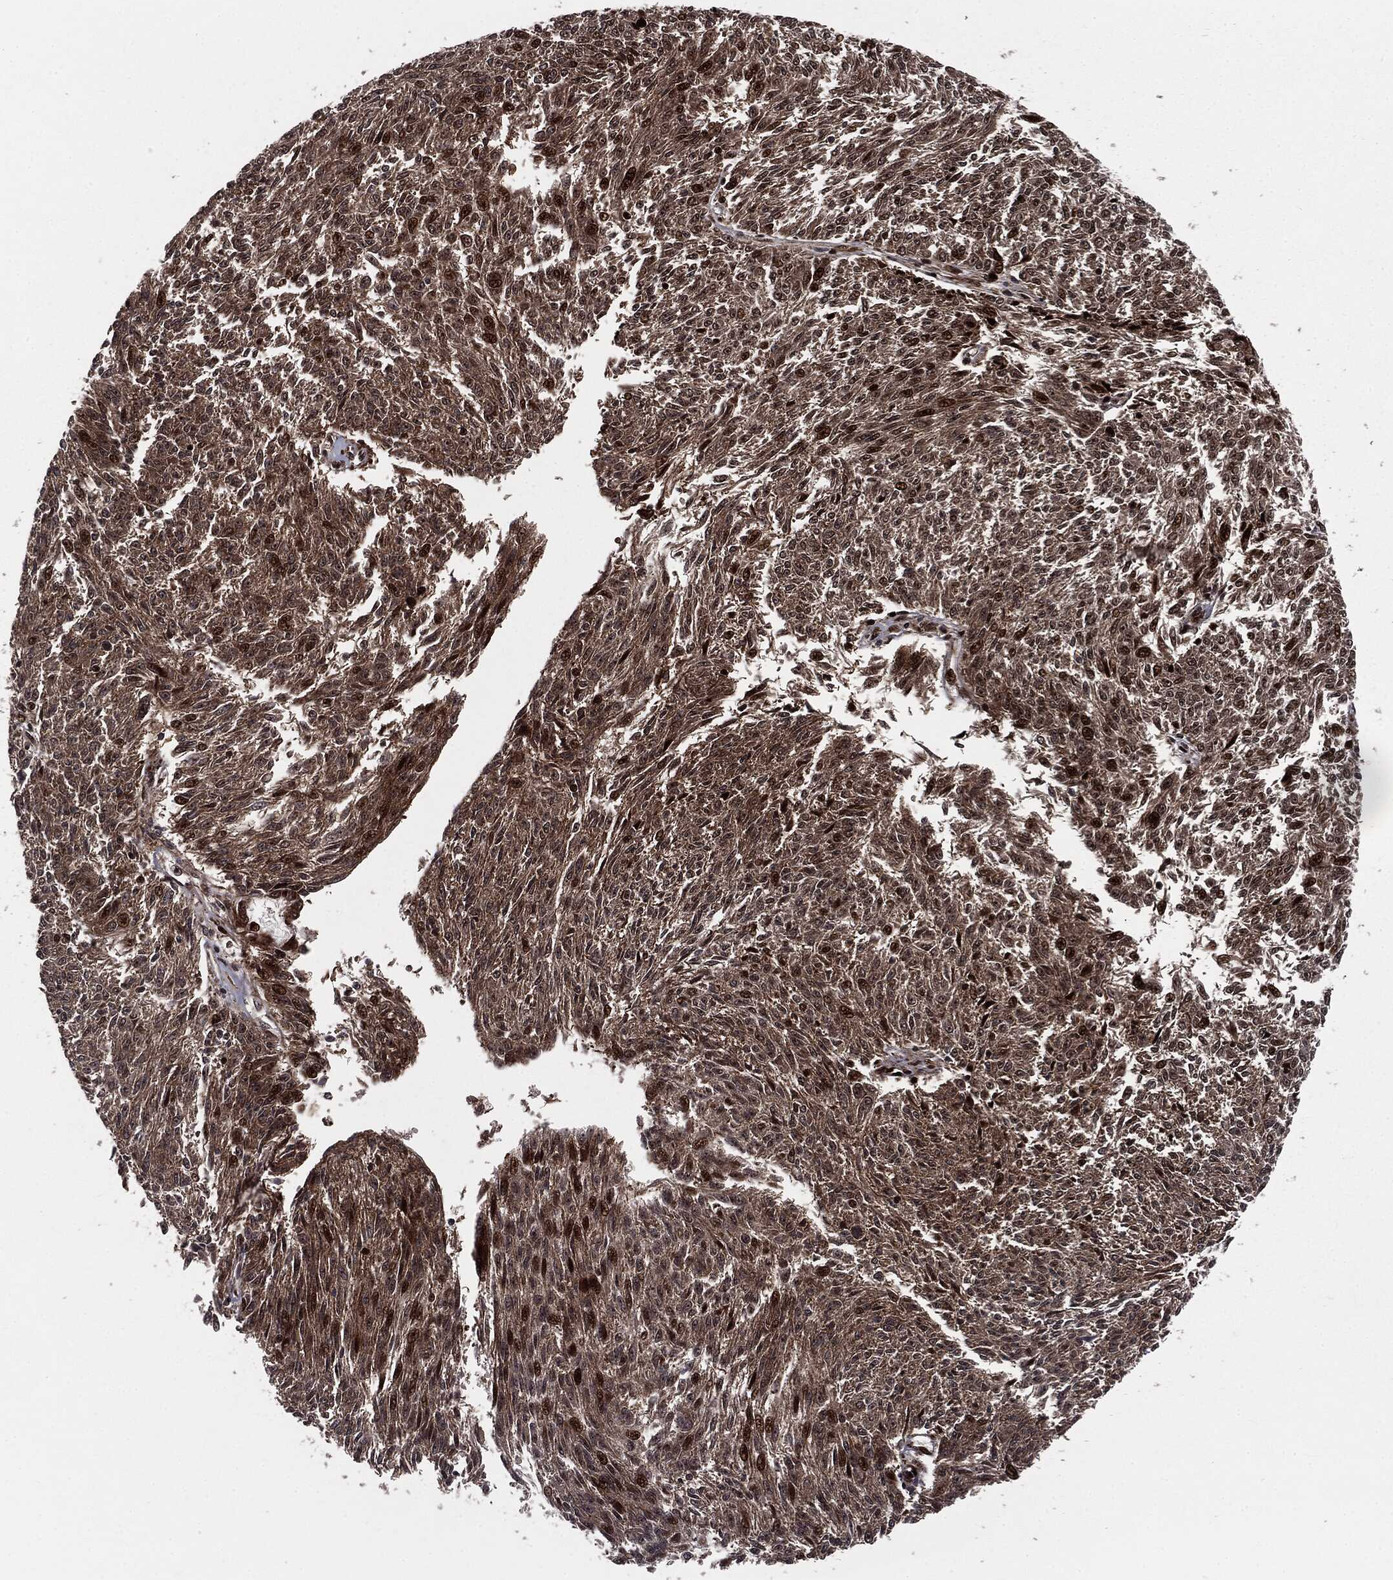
{"staining": {"intensity": "strong", "quantity": "<25%", "location": "cytoplasmic/membranous,nuclear"}, "tissue": "melanoma", "cell_type": "Tumor cells", "image_type": "cancer", "snomed": [{"axis": "morphology", "description": "Malignant melanoma, NOS"}, {"axis": "topography", "description": "Skin"}], "caption": "A medium amount of strong cytoplasmic/membranous and nuclear expression is identified in approximately <25% of tumor cells in malignant melanoma tissue.", "gene": "SMAD4", "patient": {"sex": "female", "age": 72}}